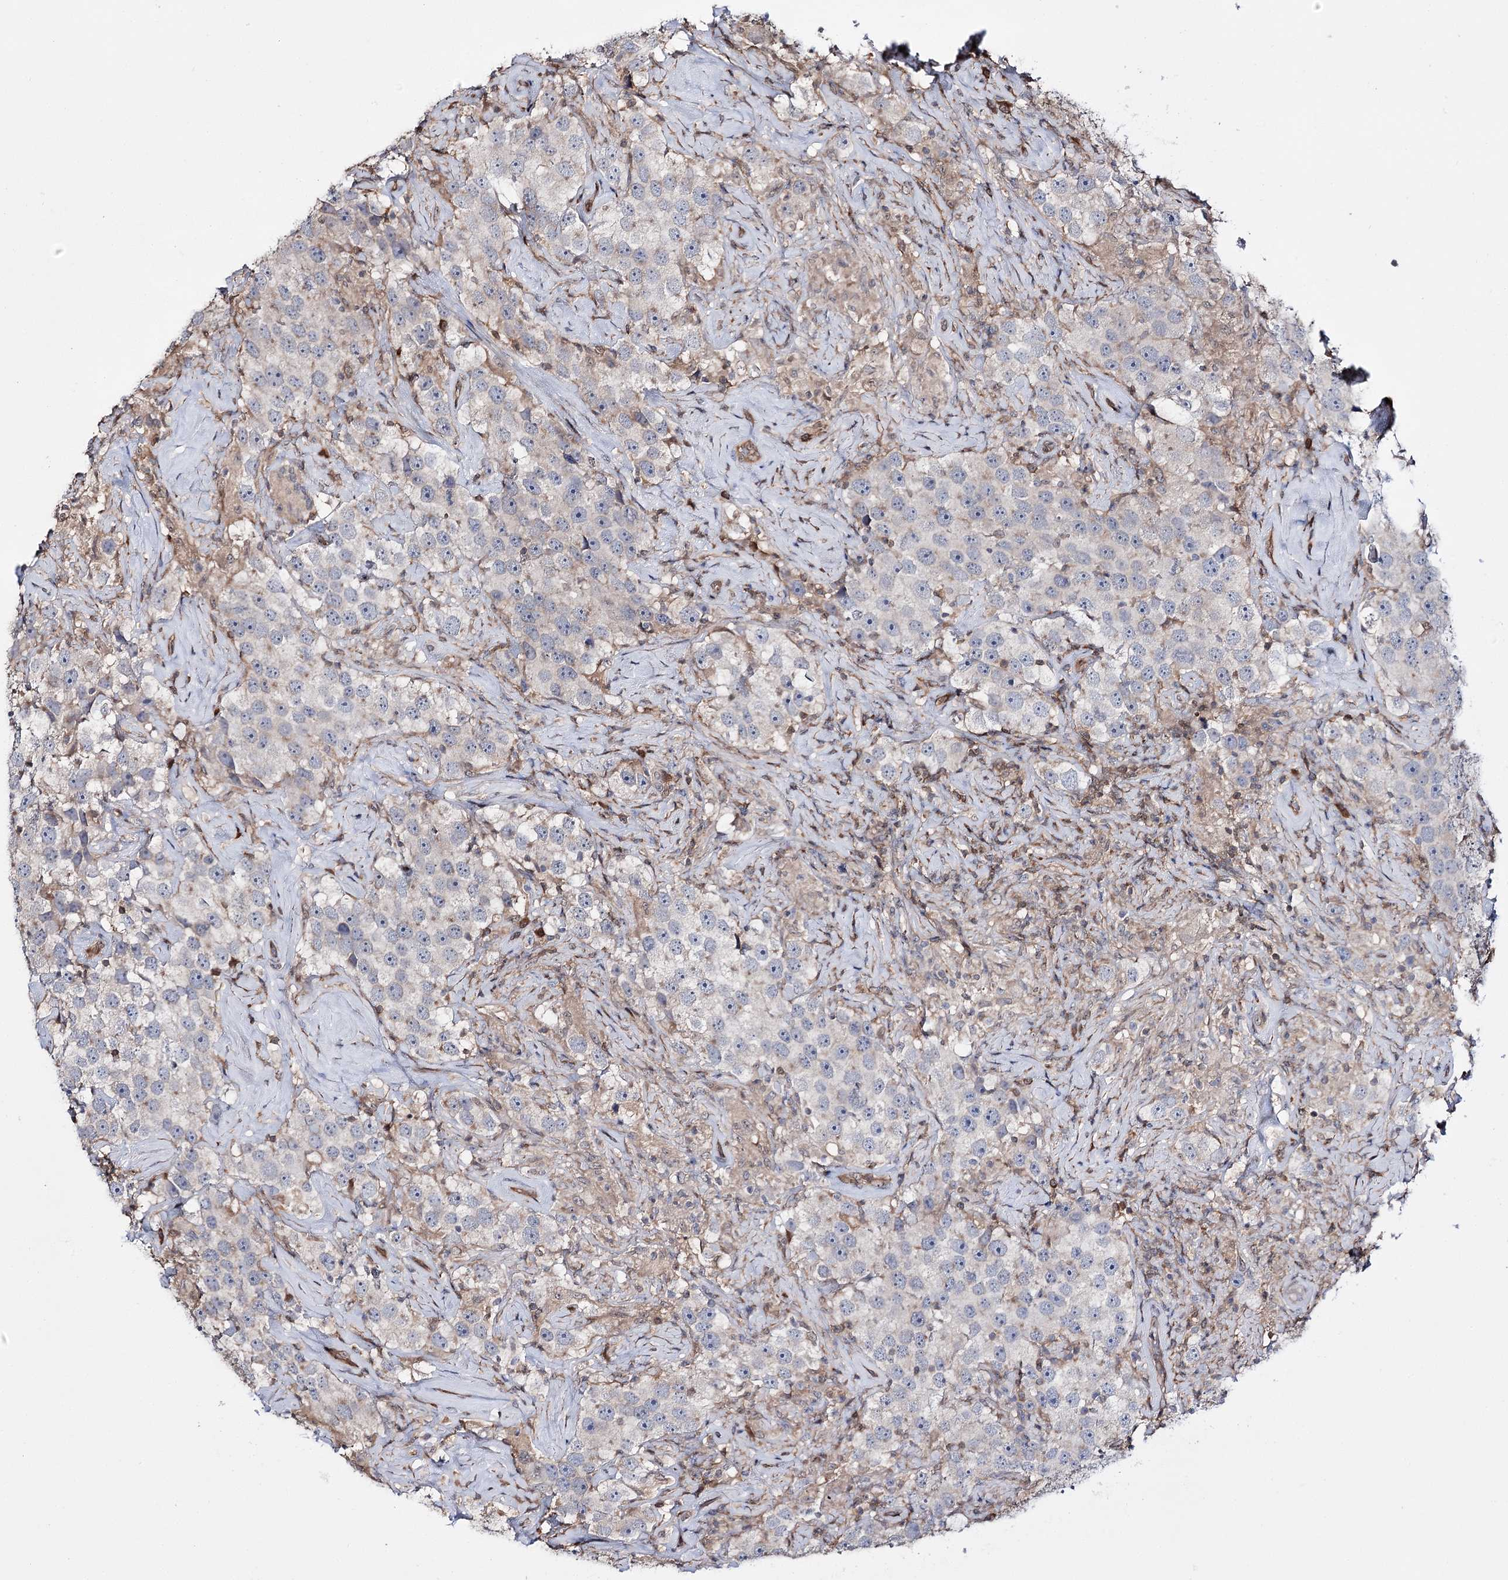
{"staining": {"intensity": "weak", "quantity": "<25%", "location": "cytoplasmic/membranous"}, "tissue": "testis cancer", "cell_type": "Tumor cells", "image_type": "cancer", "snomed": [{"axis": "morphology", "description": "Seminoma, NOS"}, {"axis": "topography", "description": "Testis"}], "caption": "This histopathology image is of seminoma (testis) stained with immunohistochemistry to label a protein in brown with the nuclei are counter-stained blue. There is no positivity in tumor cells.", "gene": "PTER", "patient": {"sex": "male", "age": 49}}